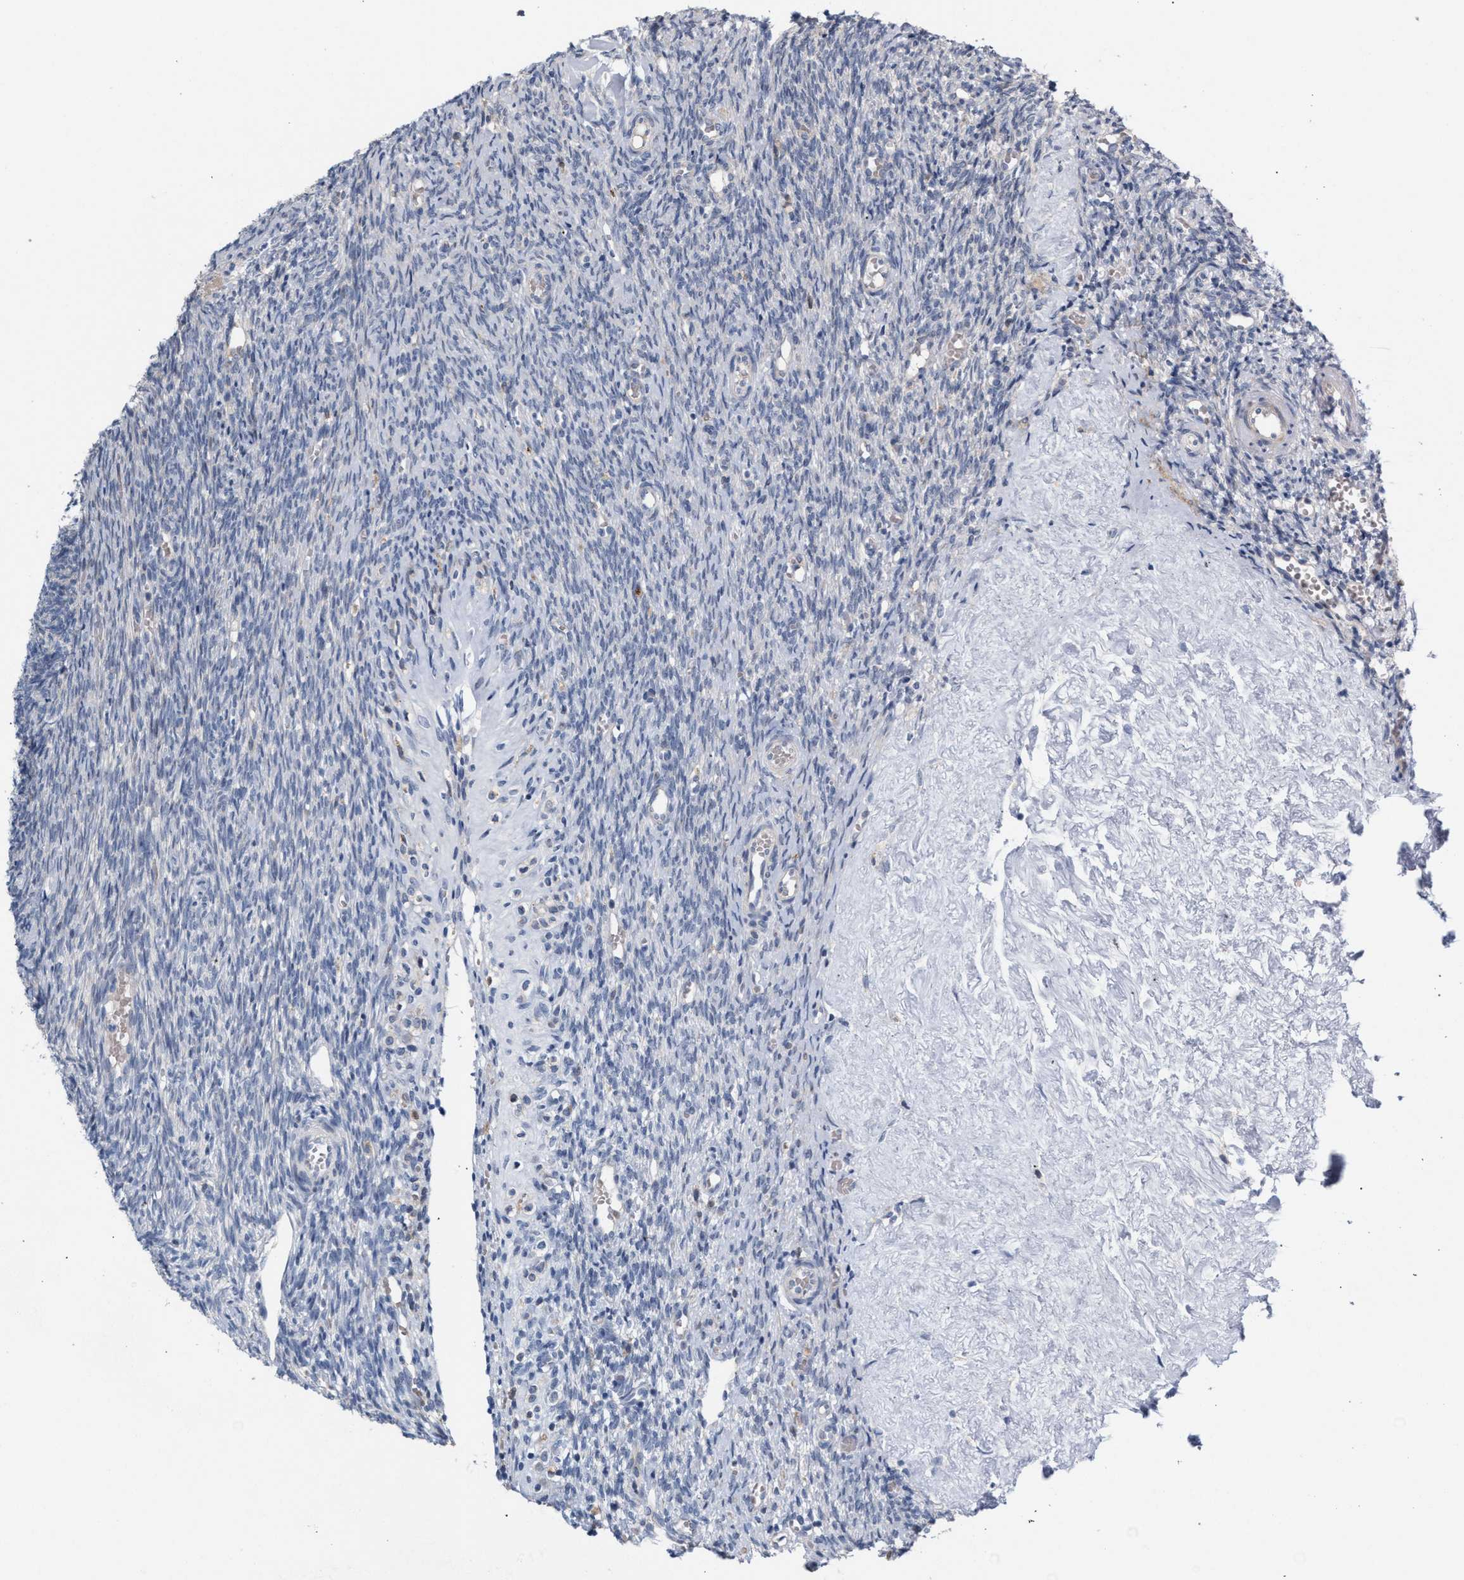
{"staining": {"intensity": "negative", "quantity": "none", "location": "none"}, "tissue": "ovary", "cell_type": "Ovarian stroma cells", "image_type": "normal", "snomed": [{"axis": "morphology", "description": "Normal tissue, NOS"}, {"axis": "topography", "description": "Ovary"}], "caption": "Immunohistochemical staining of benign human ovary reveals no significant expression in ovarian stroma cells.", "gene": "RNF135", "patient": {"sex": "female", "age": 41}}